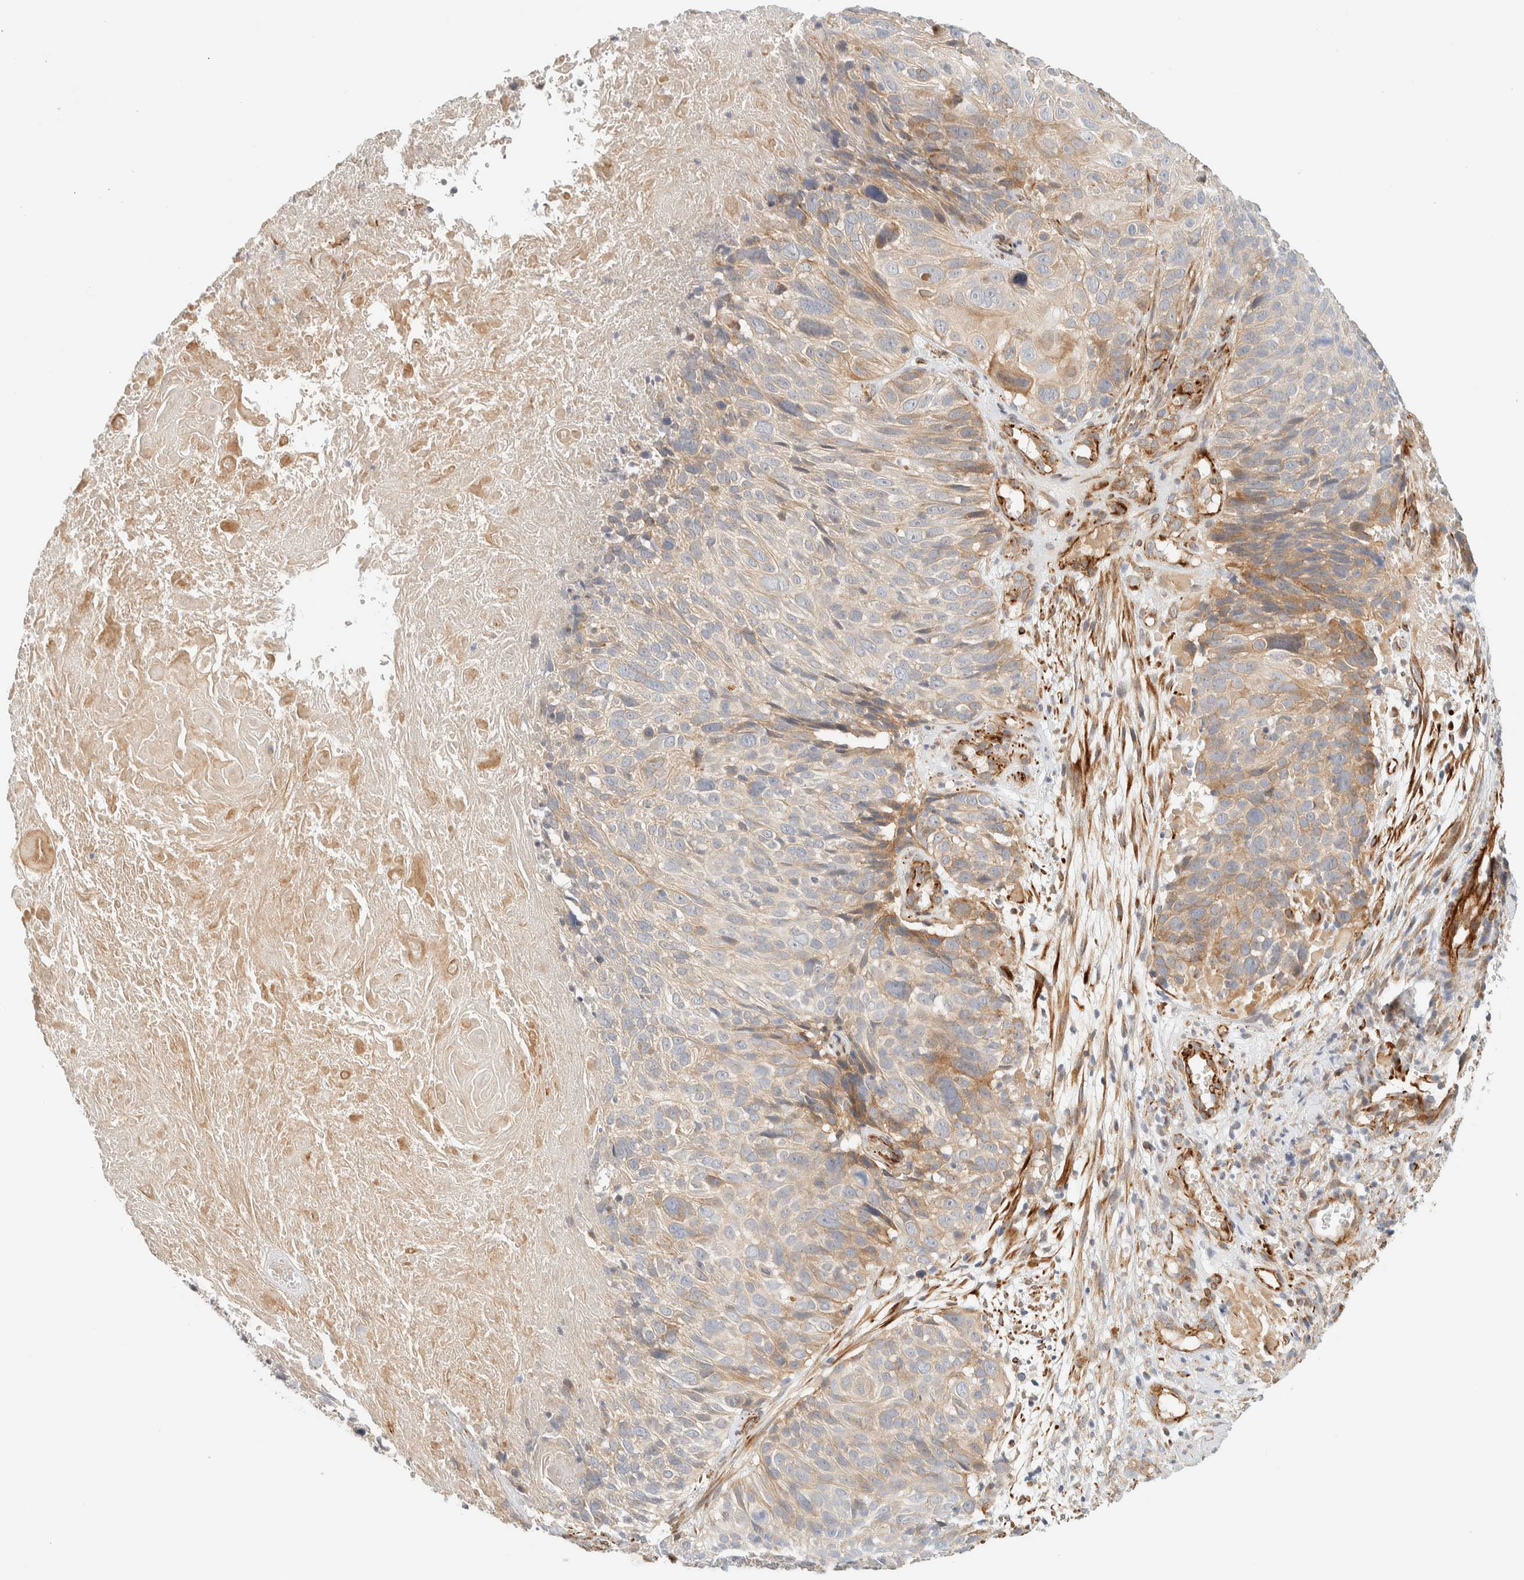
{"staining": {"intensity": "moderate", "quantity": "<25%", "location": "cytoplasmic/membranous"}, "tissue": "cervical cancer", "cell_type": "Tumor cells", "image_type": "cancer", "snomed": [{"axis": "morphology", "description": "Squamous cell carcinoma, NOS"}, {"axis": "topography", "description": "Cervix"}], "caption": "Cervical squamous cell carcinoma stained with DAB IHC exhibits low levels of moderate cytoplasmic/membranous positivity in approximately <25% of tumor cells. (DAB IHC, brown staining for protein, blue staining for nuclei).", "gene": "FAT1", "patient": {"sex": "female", "age": 74}}